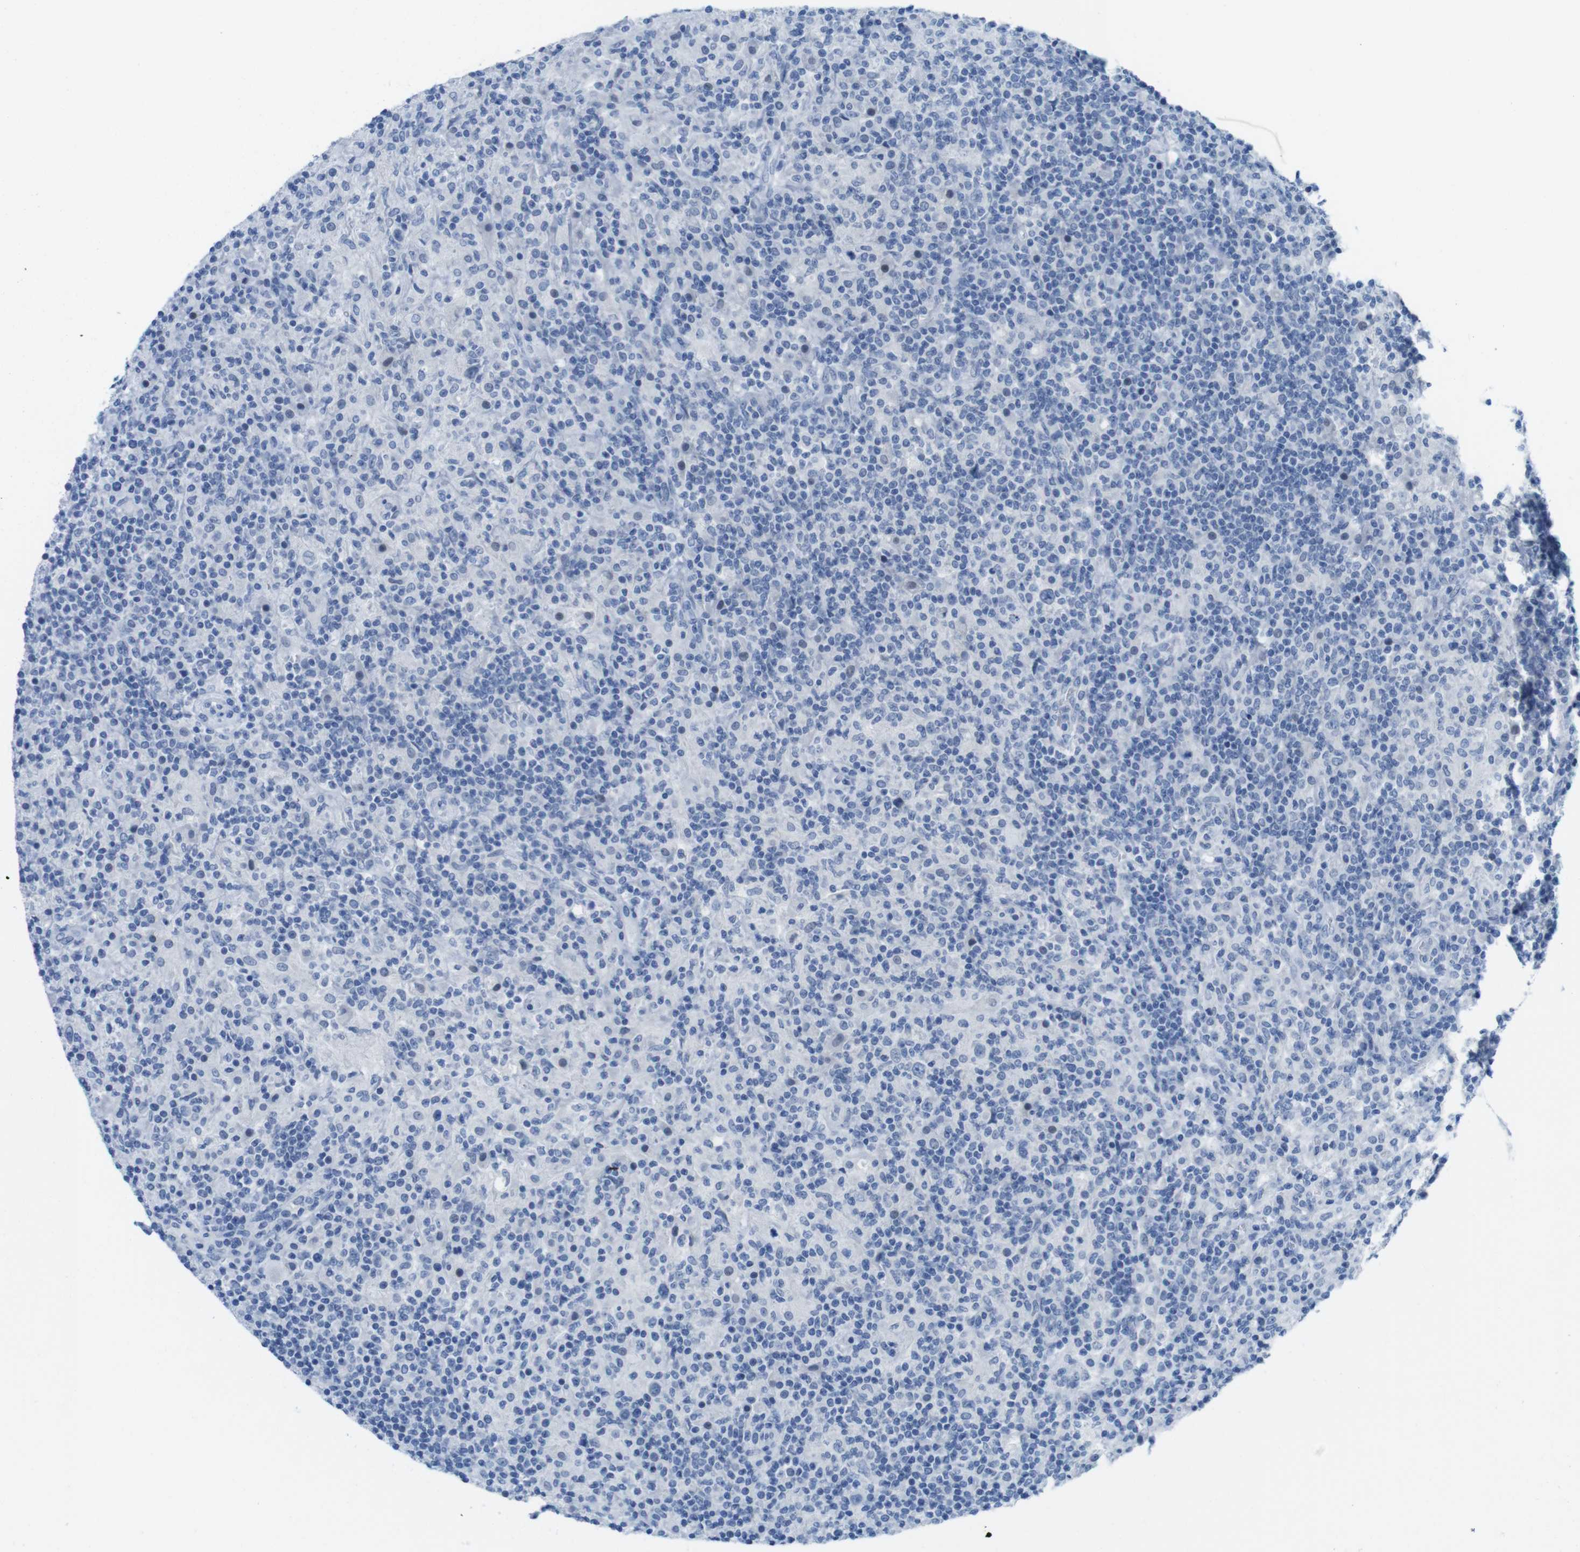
{"staining": {"intensity": "negative", "quantity": "none", "location": "none"}, "tissue": "lymphoma", "cell_type": "Tumor cells", "image_type": "cancer", "snomed": [{"axis": "morphology", "description": "Hodgkin's disease, NOS"}, {"axis": "topography", "description": "Lymph node"}], "caption": "Tumor cells are negative for brown protein staining in Hodgkin's disease.", "gene": "OPN1SW", "patient": {"sex": "male", "age": 70}}